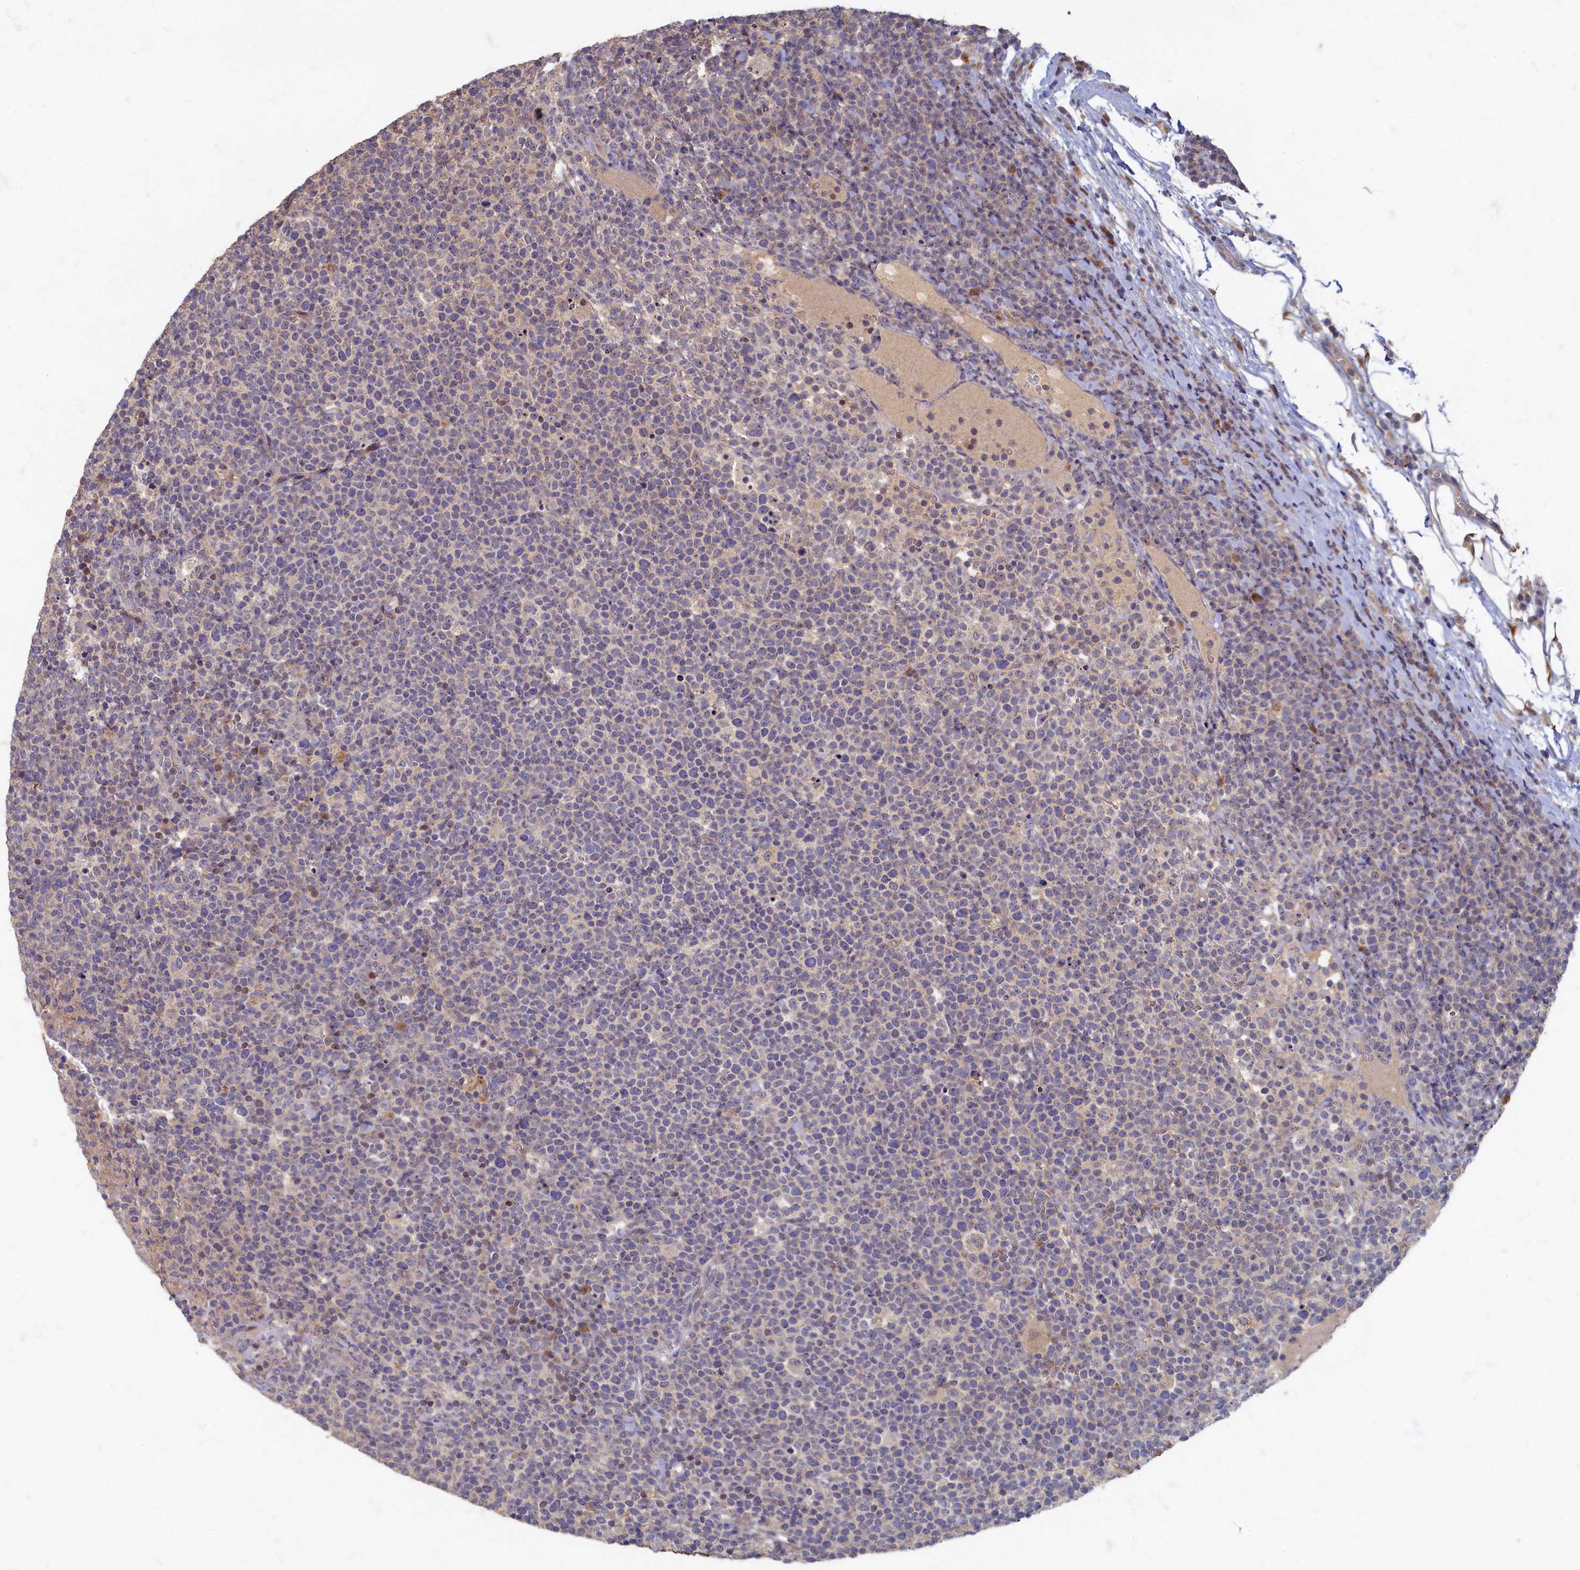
{"staining": {"intensity": "negative", "quantity": "none", "location": "none"}, "tissue": "lymphoma", "cell_type": "Tumor cells", "image_type": "cancer", "snomed": [{"axis": "morphology", "description": "Malignant lymphoma, non-Hodgkin's type, High grade"}, {"axis": "topography", "description": "Lymph node"}], "caption": "DAB (3,3'-diaminobenzidine) immunohistochemical staining of human lymphoma reveals no significant positivity in tumor cells. (IHC, brightfield microscopy, high magnification).", "gene": "HUNK", "patient": {"sex": "male", "age": 61}}